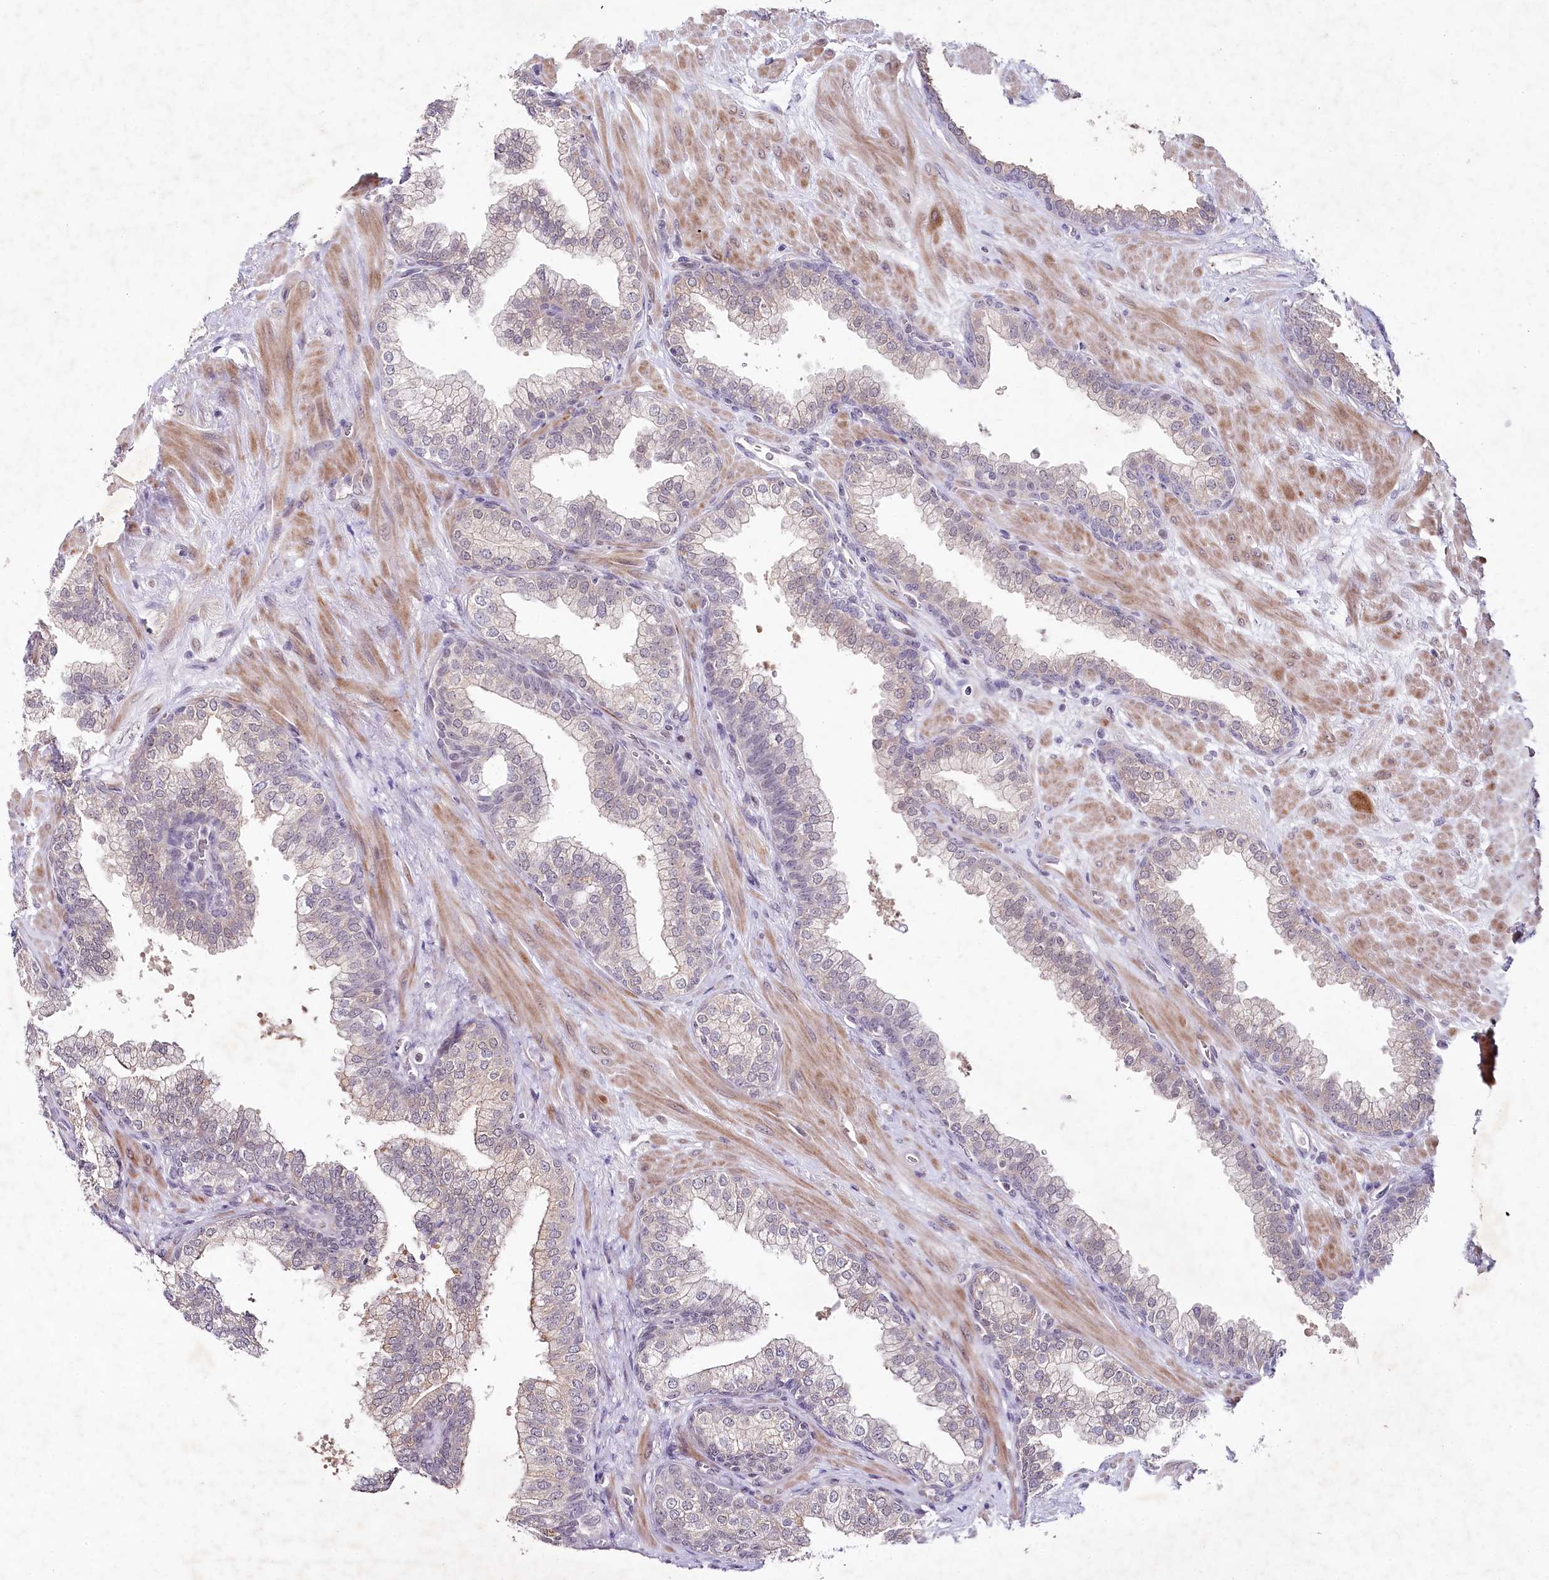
{"staining": {"intensity": "weak", "quantity": "25%-75%", "location": "nuclear"}, "tissue": "prostate", "cell_type": "Glandular cells", "image_type": "normal", "snomed": [{"axis": "morphology", "description": "Normal tissue, NOS"}, {"axis": "topography", "description": "Prostate"}], "caption": "IHC image of benign prostate: prostate stained using immunohistochemistry (IHC) exhibits low levels of weak protein expression localized specifically in the nuclear of glandular cells, appearing as a nuclear brown color.", "gene": "AMTN", "patient": {"sex": "male", "age": 60}}